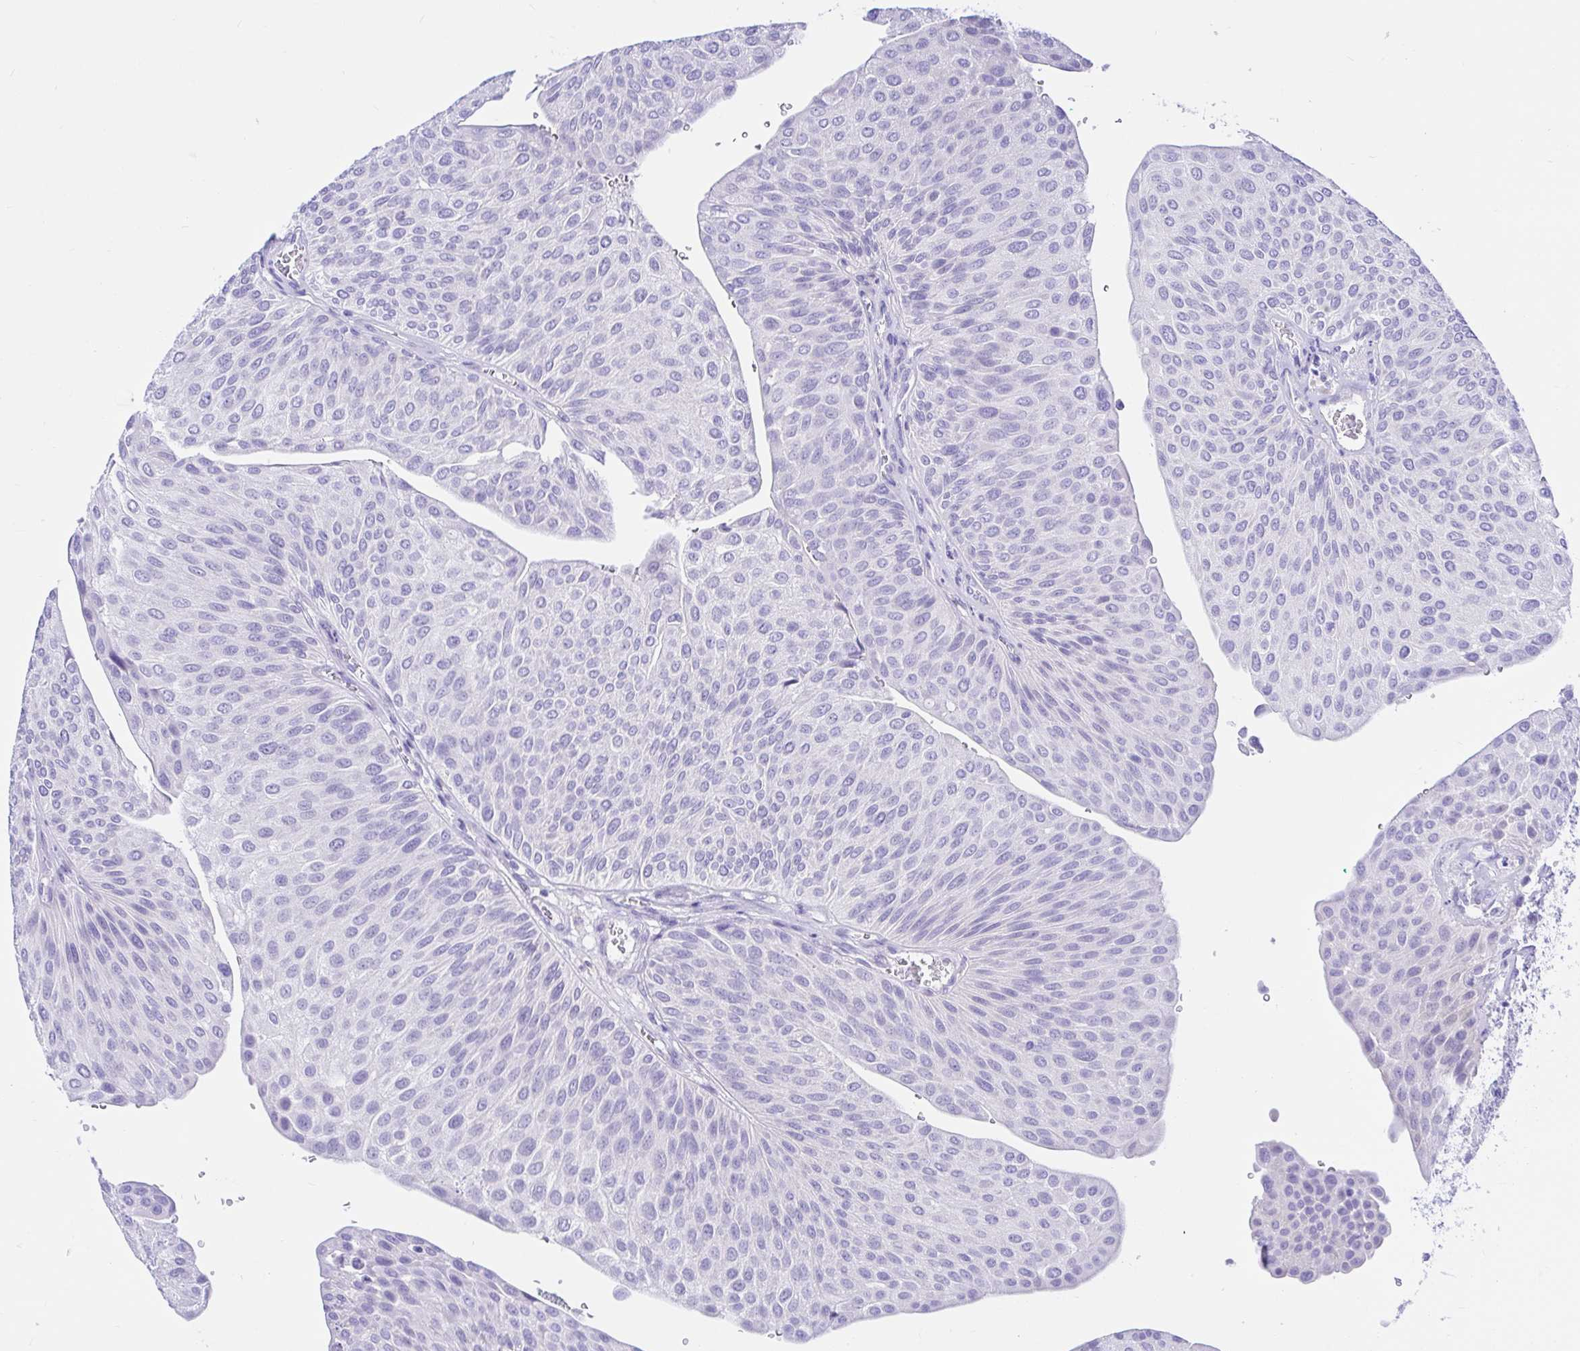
{"staining": {"intensity": "negative", "quantity": "none", "location": "none"}, "tissue": "urothelial cancer", "cell_type": "Tumor cells", "image_type": "cancer", "snomed": [{"axis": "morphology", "description": "Urothelial carcinoma, NOS"}, {"axis": "topography", "description": "Urinary bladder"}], "caption": "An immunohistochemistry photomicrograph of urothelial cancer is shown. There is no staining in tumor cells of urothelial cancer.", "gene": "BACE2", "patient": {"sex": "male", "age": 67}}